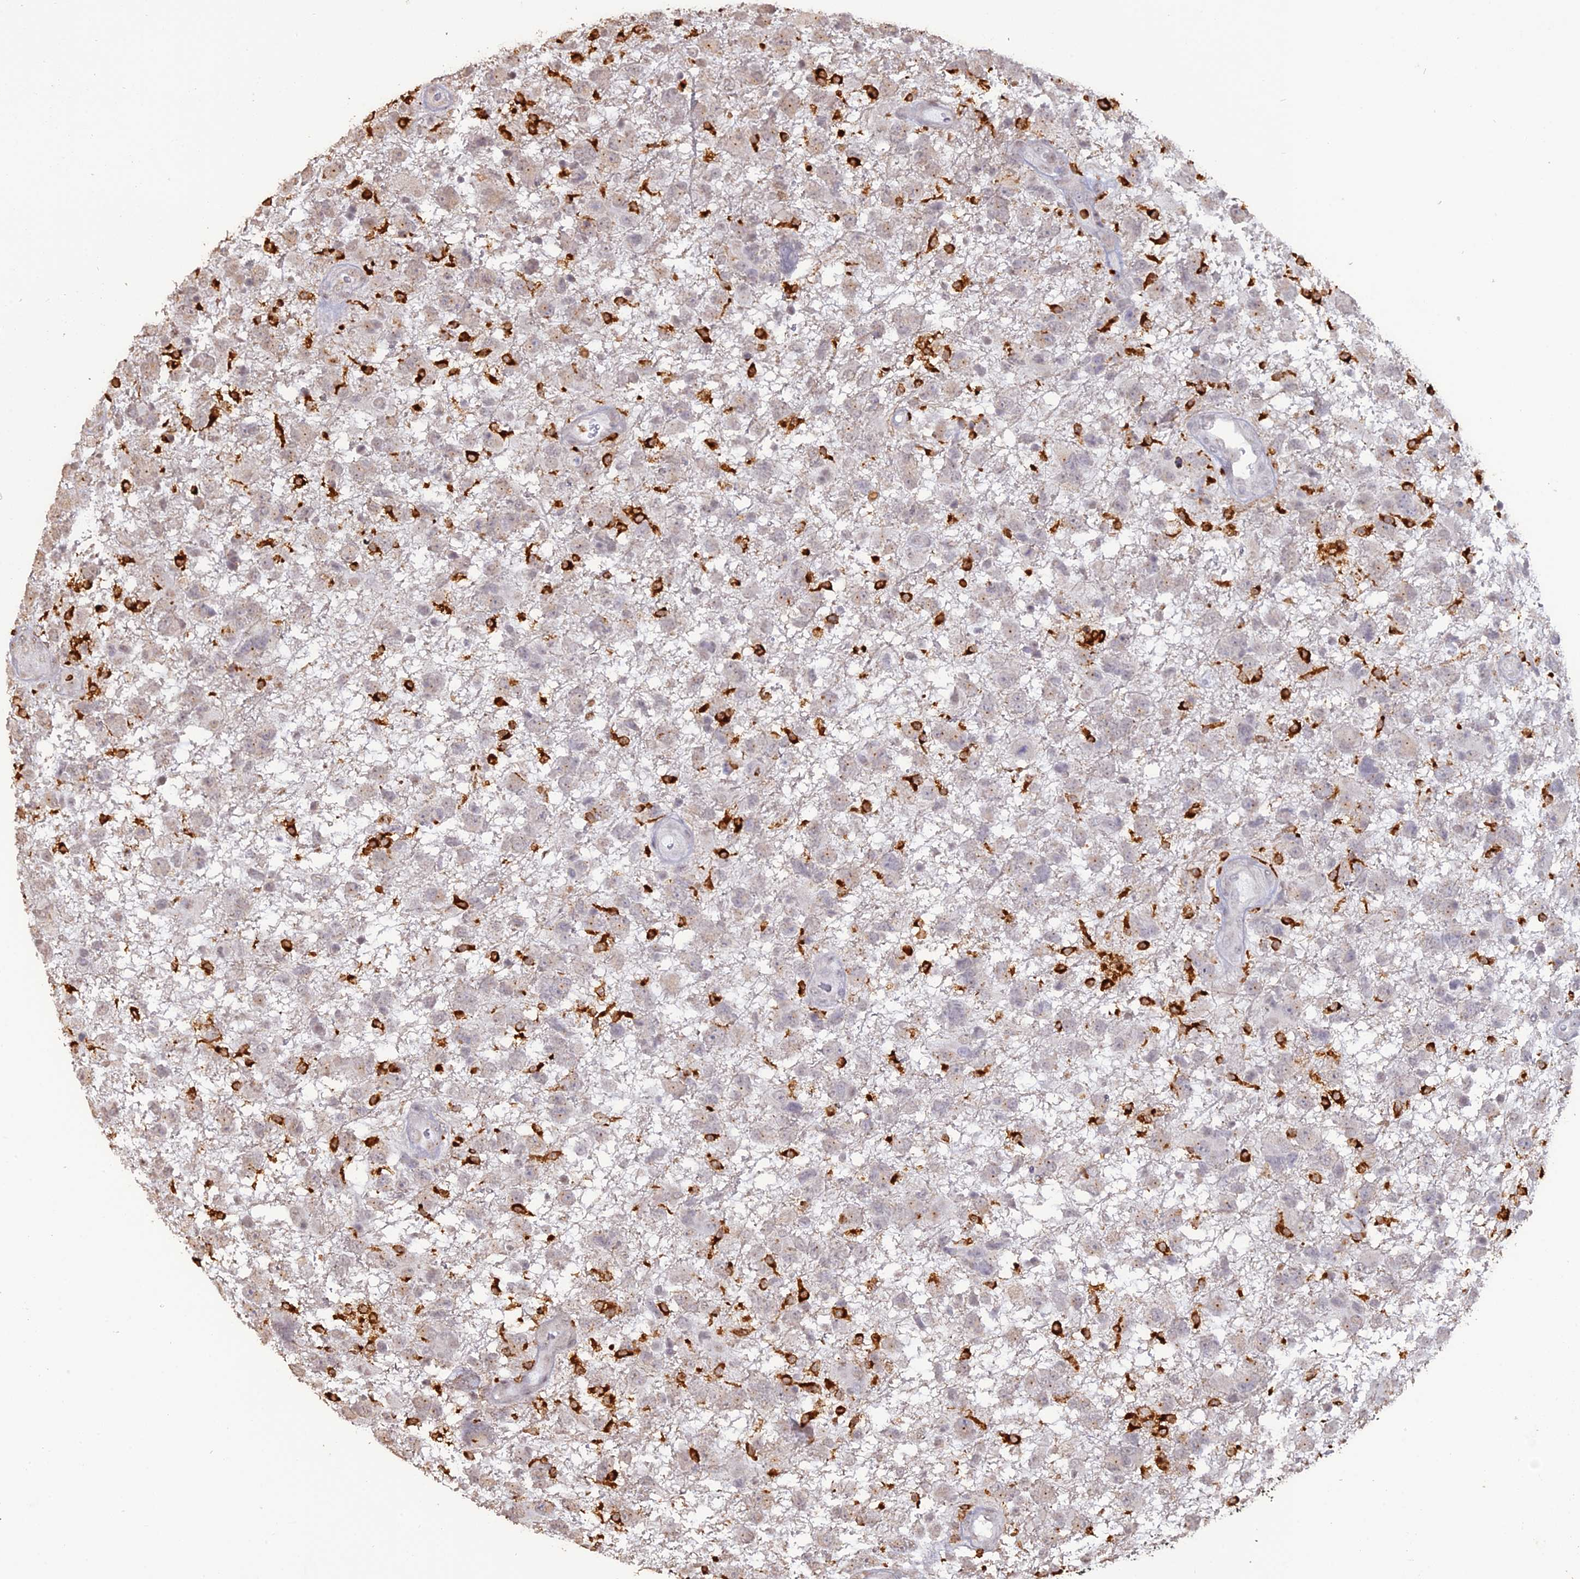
{"staining": {"intensity": "negative", "quantity": "none", "location": "none"}, "tissue": "glioma", "cell_type": "Tumor cells", "image_type": "cancer", "snomed": [{"axis": "morphology", "description": "Glioma, malignant, High grade"}, {"axis": "topography", "description": "Brain"}], "caption": "Glioma was stained to show a protein in brown. There is no significant expression in tumor cells.", "gene": "APOBR", "patient": {"sex": "male", "age": 61}}